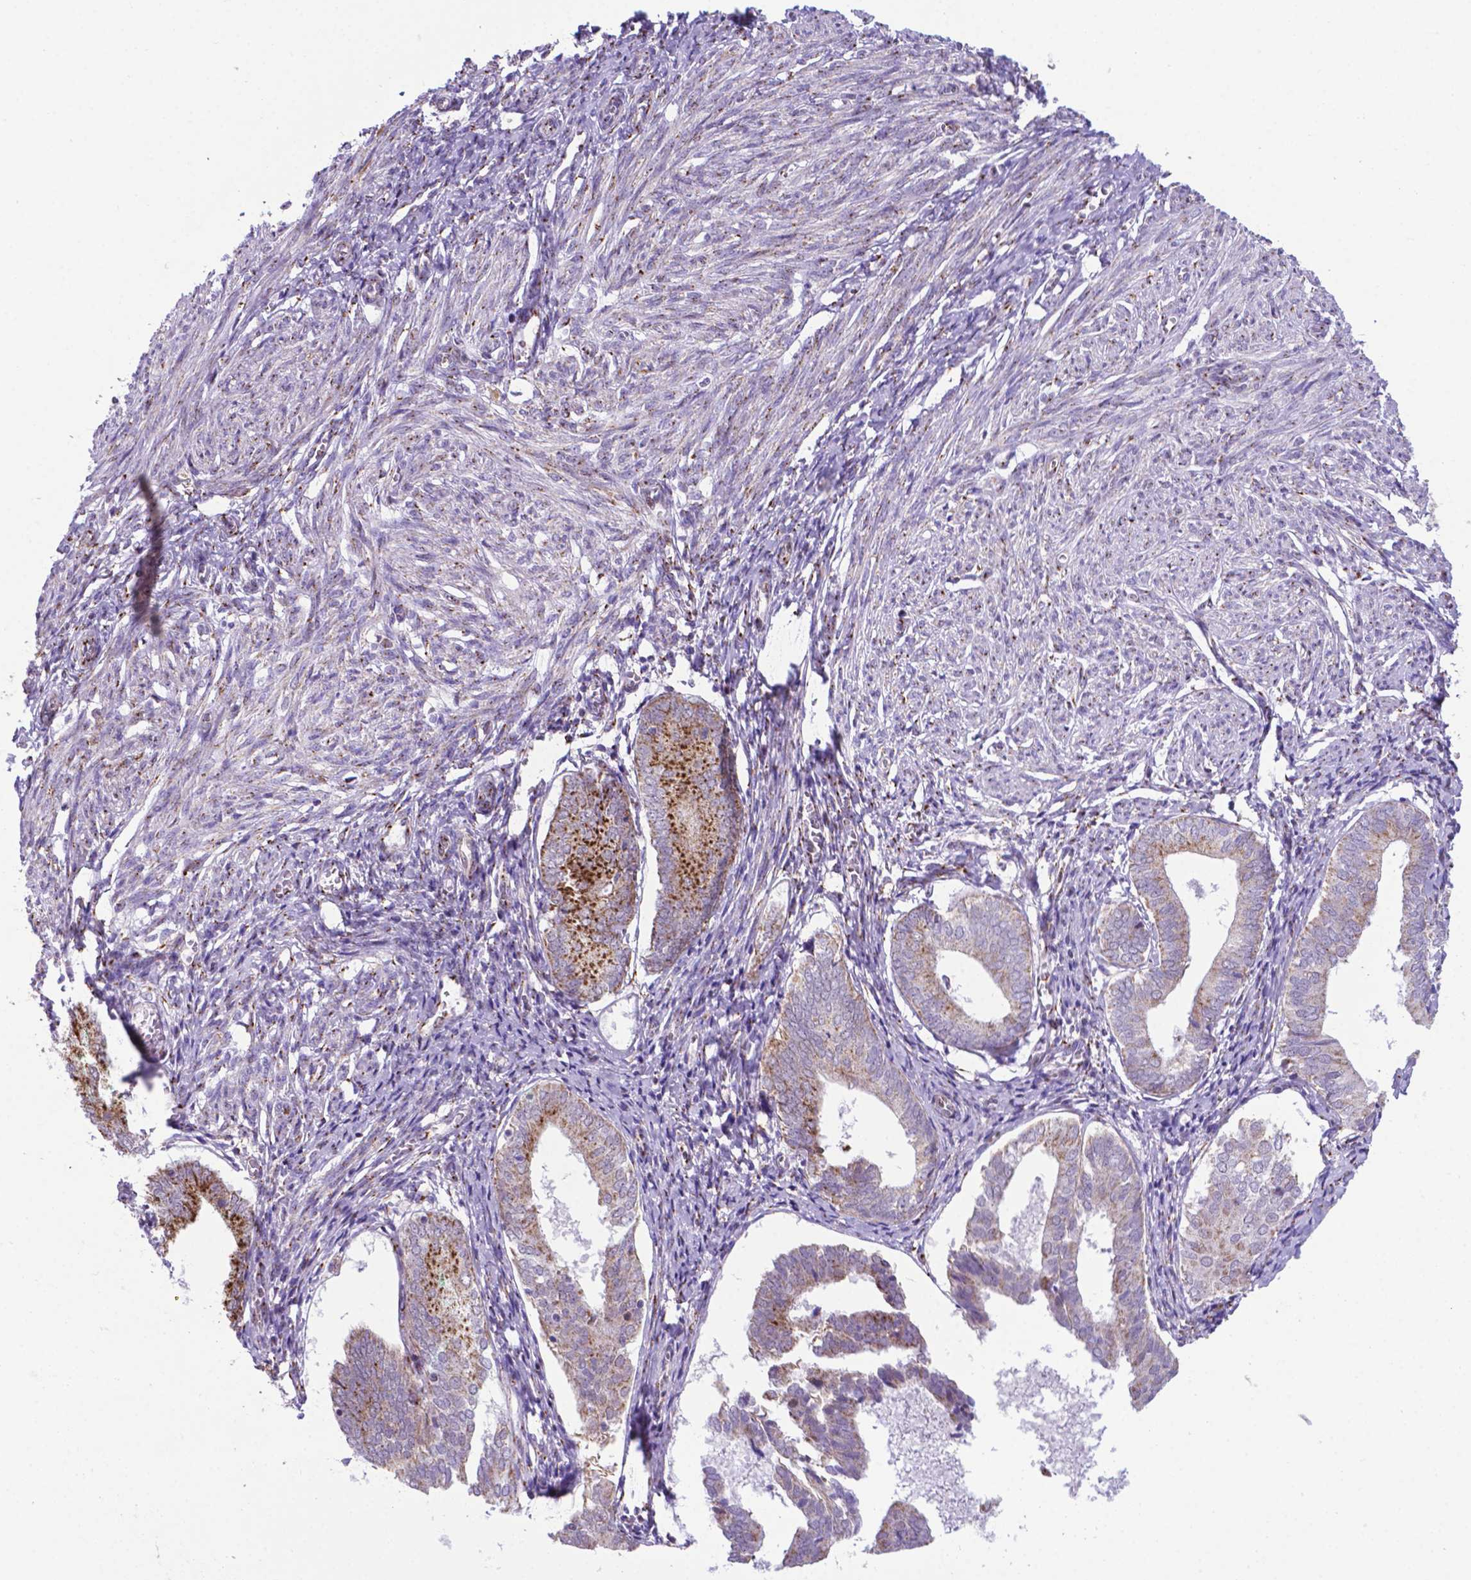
{"staining": {"intensity": "moderate", "quantity": "25%-75%", "location": "cytoplasmic/membranous"}, "tissue": "endometrium", "cell_type": "Cells in endometrial stroma", "image_type": "normal", "snomed": [{"axis": "morphology", "description": "Normal tissue, NOS"}, {"axis": "topography", "description": "Endometrium"}], "caption": "Protein analysis of normal endometrium exhibits moderate cytoplasmic/membranous positivity in about 25%-75% of cells in endometrial stroma.", "gene": "MRPL10", "patient": {"sex": "female", "age": 50}}